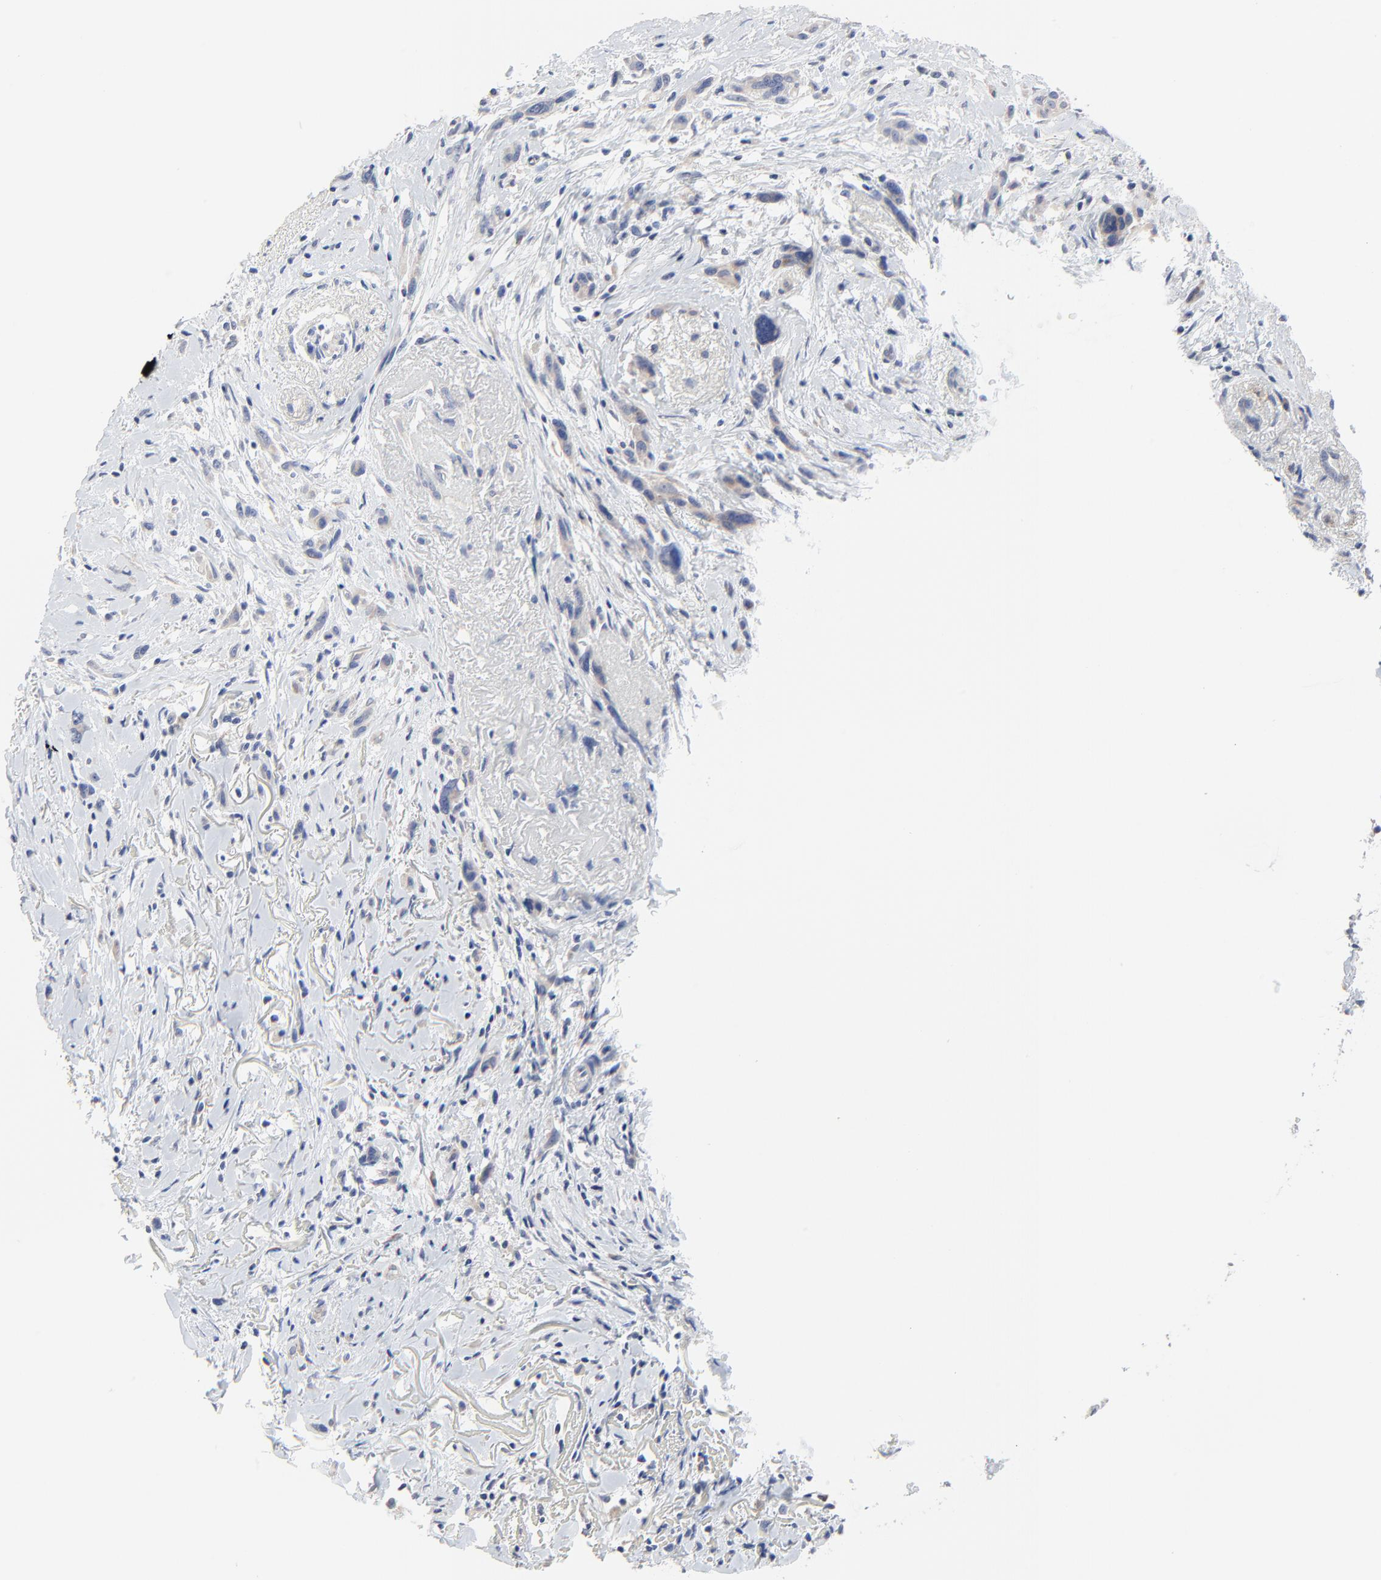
{"staining": {"intensity": "negative", "quantity": "none", "location": "none"}, "tissue": "melanoma", "cell_type": "Tumor cells", "image_type": "cancer", "snomed": [{"axis": "morphology", "description": "Malignant melanoma, NOS"}, {"axis": "topography", "description": "Skin"}], "caption": "The histopathology image reveals no significant staining in tumor cells of malignant melanoma.", "gene": "DHRSX", "patient": {"sex": "male", "age": 91}}